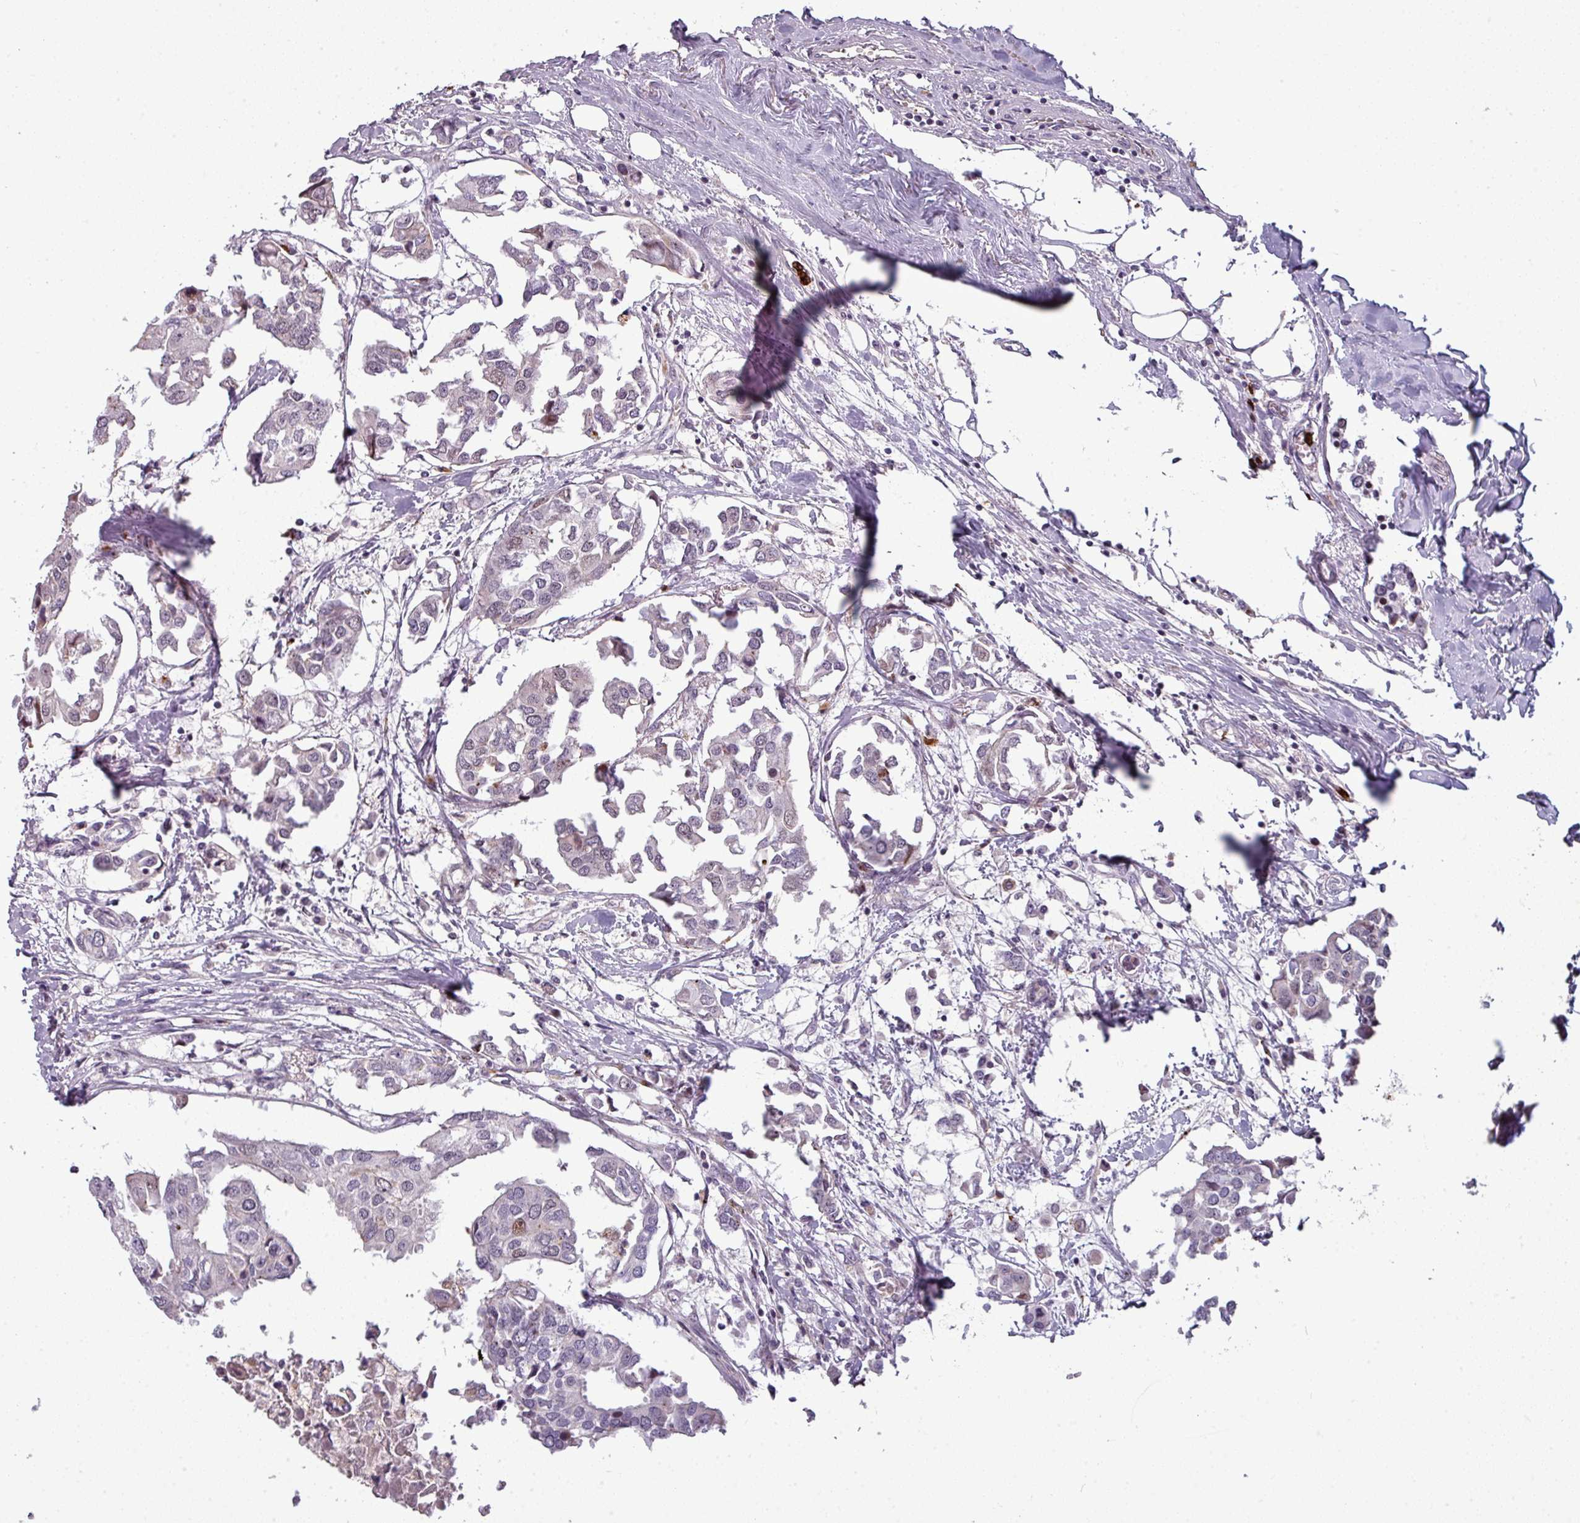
{"staining": {"intensity": "moderate", "quantity": "<25%", "location": "nuclear"}, "tissue": "breast cancer", "cell_type": "Tumor cells", "image_type": "cancer", "snomed": [{"axis": "morphology", "description": "Duct carcinoma"}, {"axis": "topography", "description": "Breast"}], "caption": "Tumor cells show low levels of moderate nuclear positivity in about <25% of cells in human breast invasive ductal carcinoma.", "gene": "TMEFF1", "patient": {"sex": "female", "age": 83}}